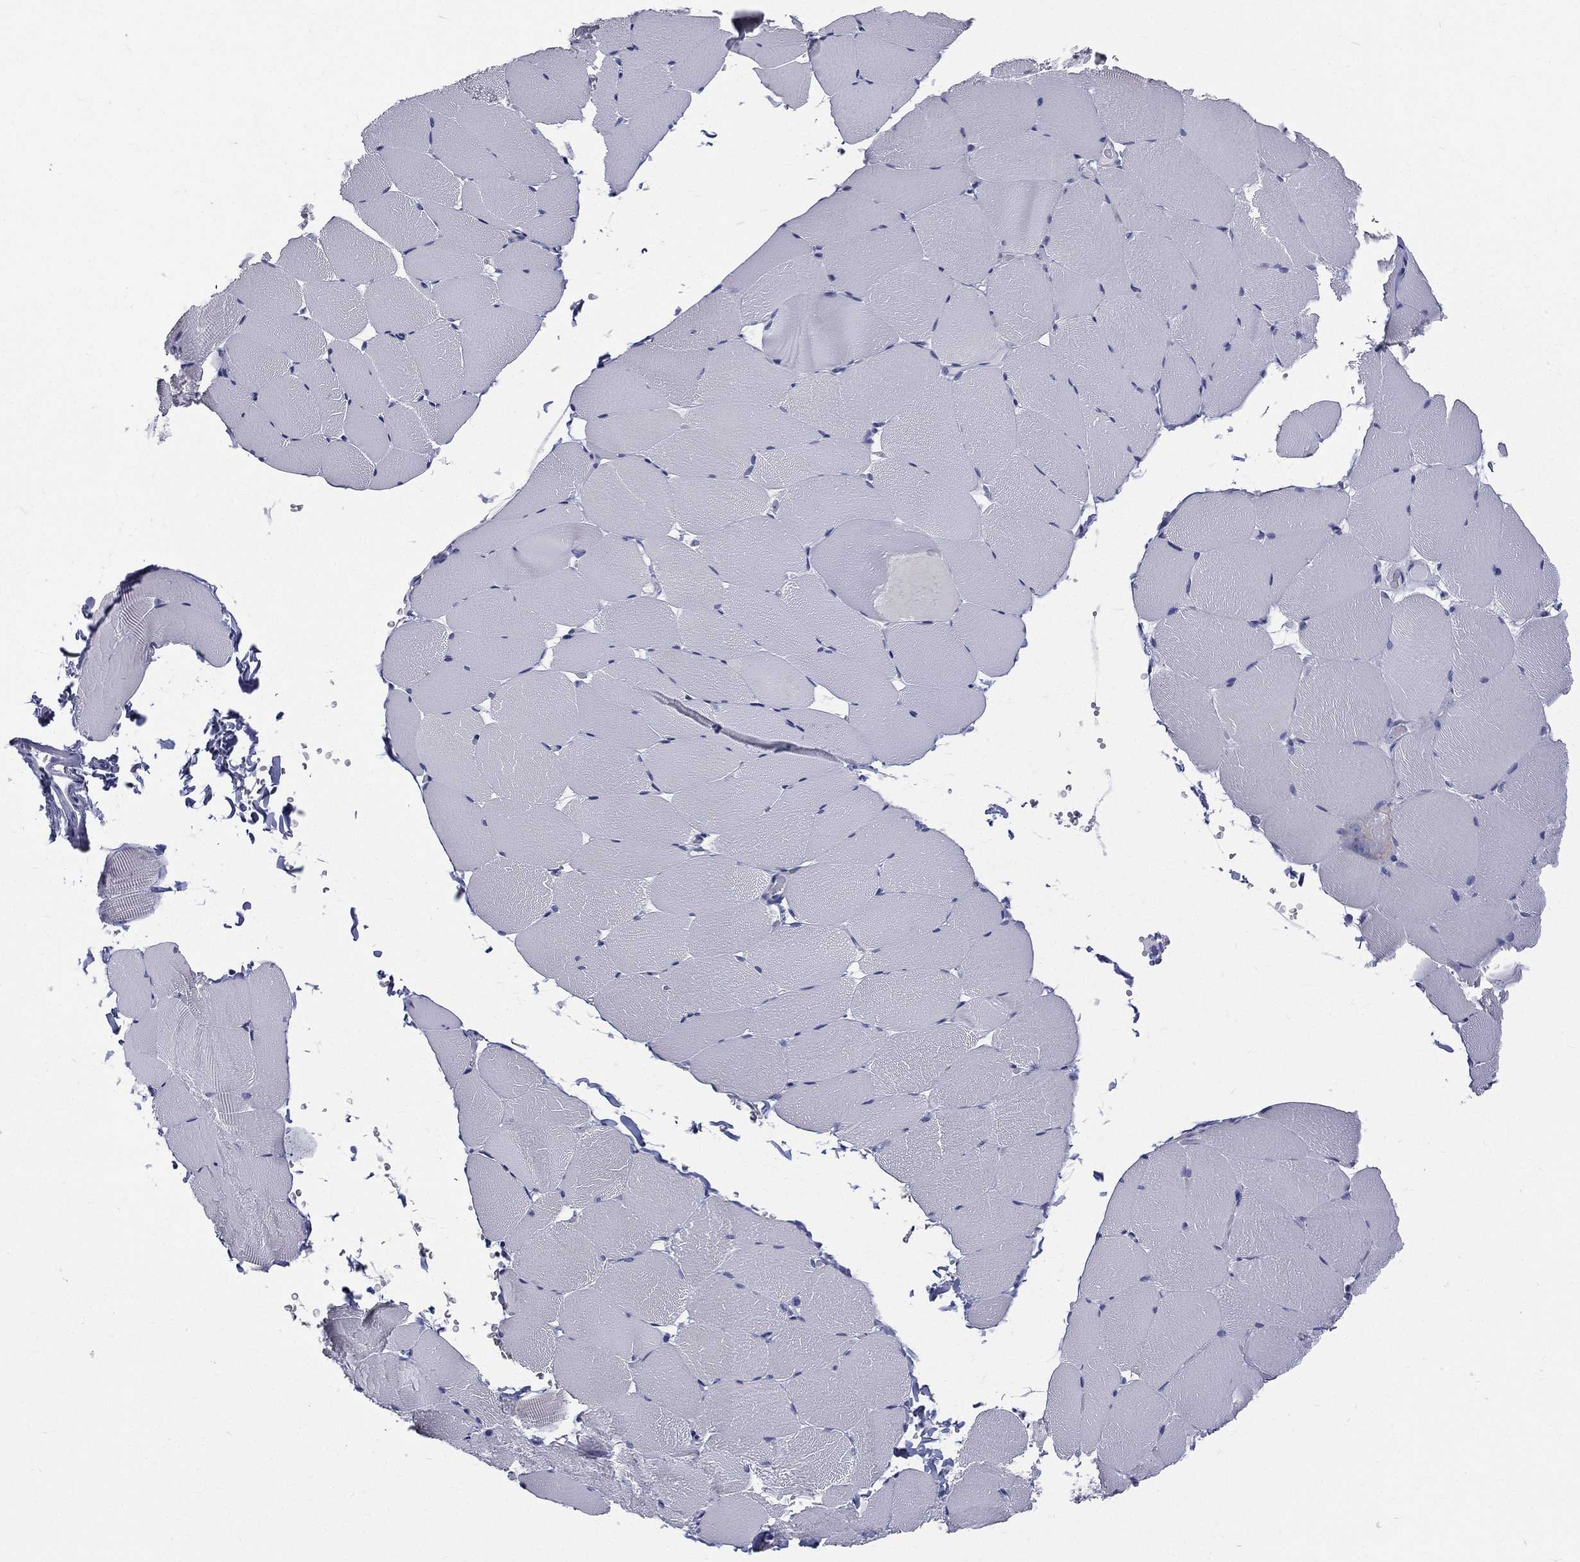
{"staining": {"intensity": "negative", "quantity": "none", "location": "none"}, "tissue": "skeletal muscle", "cell_type": "Myocytes", "image_type": "normal", "snomed": [{"axis": "morphology", "description": "Normal tissue, NOS"}, {"axis": "topography", "description": "Skeletal muscle"}], "caption": "Benign skeletal muscle was stained to show a protein in brown. There is no significant expression in myocytes.", "gene": "ETNPPL", "patient": {"sex": "female", "age": 37}}